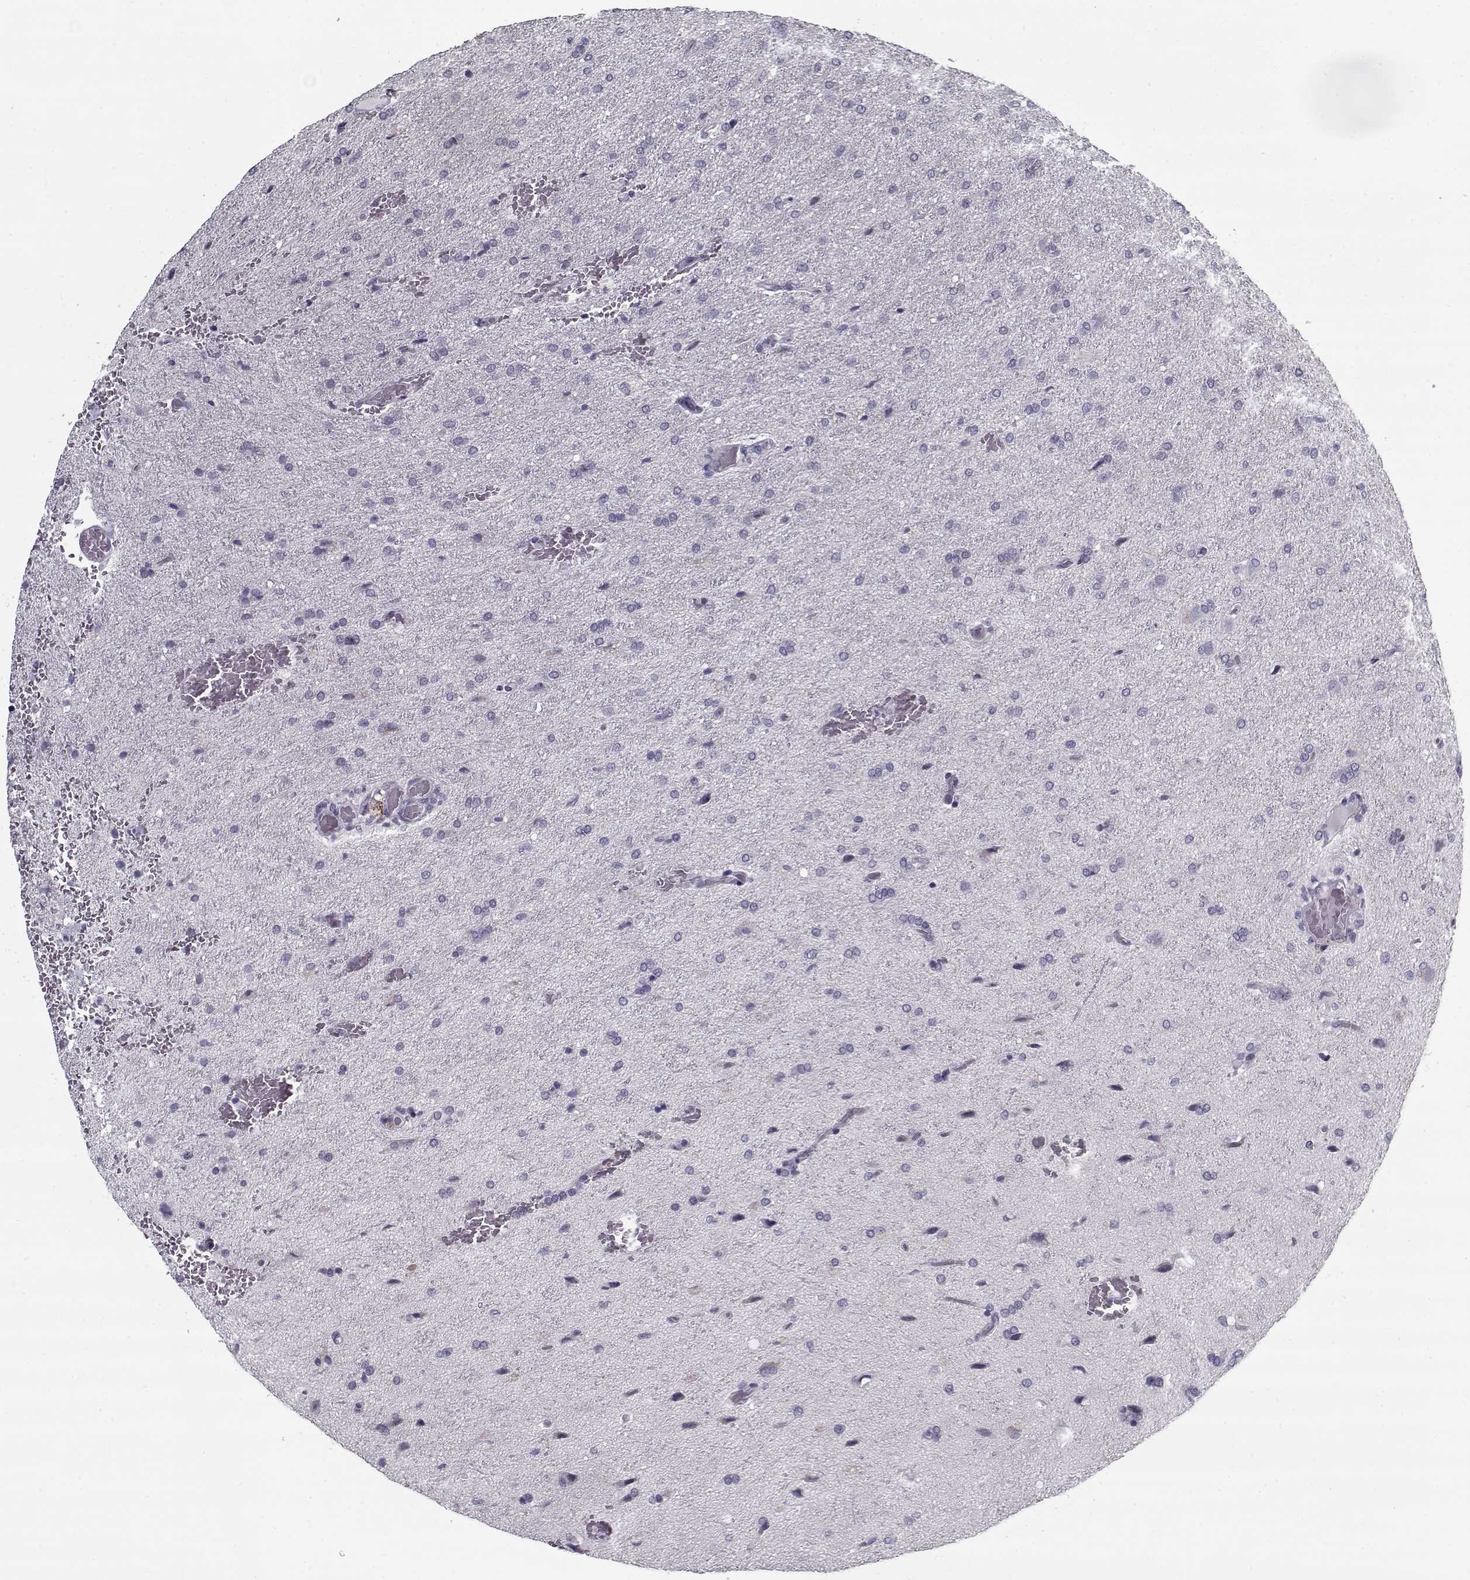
{"staining": {"intensity": "negative", "quantity": "none", "location": "none"}, "tissue": "glioma", "cell_type": "Tumor cells", "image_type": "cancer", "snomed": [{"axis": "morphology", "description": "Glioma, malignant, High grade"}, {"axis": "topography", "description": "Brain"}], "caption": "Glioma was stained to show a protein in brown. There is no significant expression in tumor cells.", "gene": "RNF32", "patient": {"sex": "male", "age": 68}}